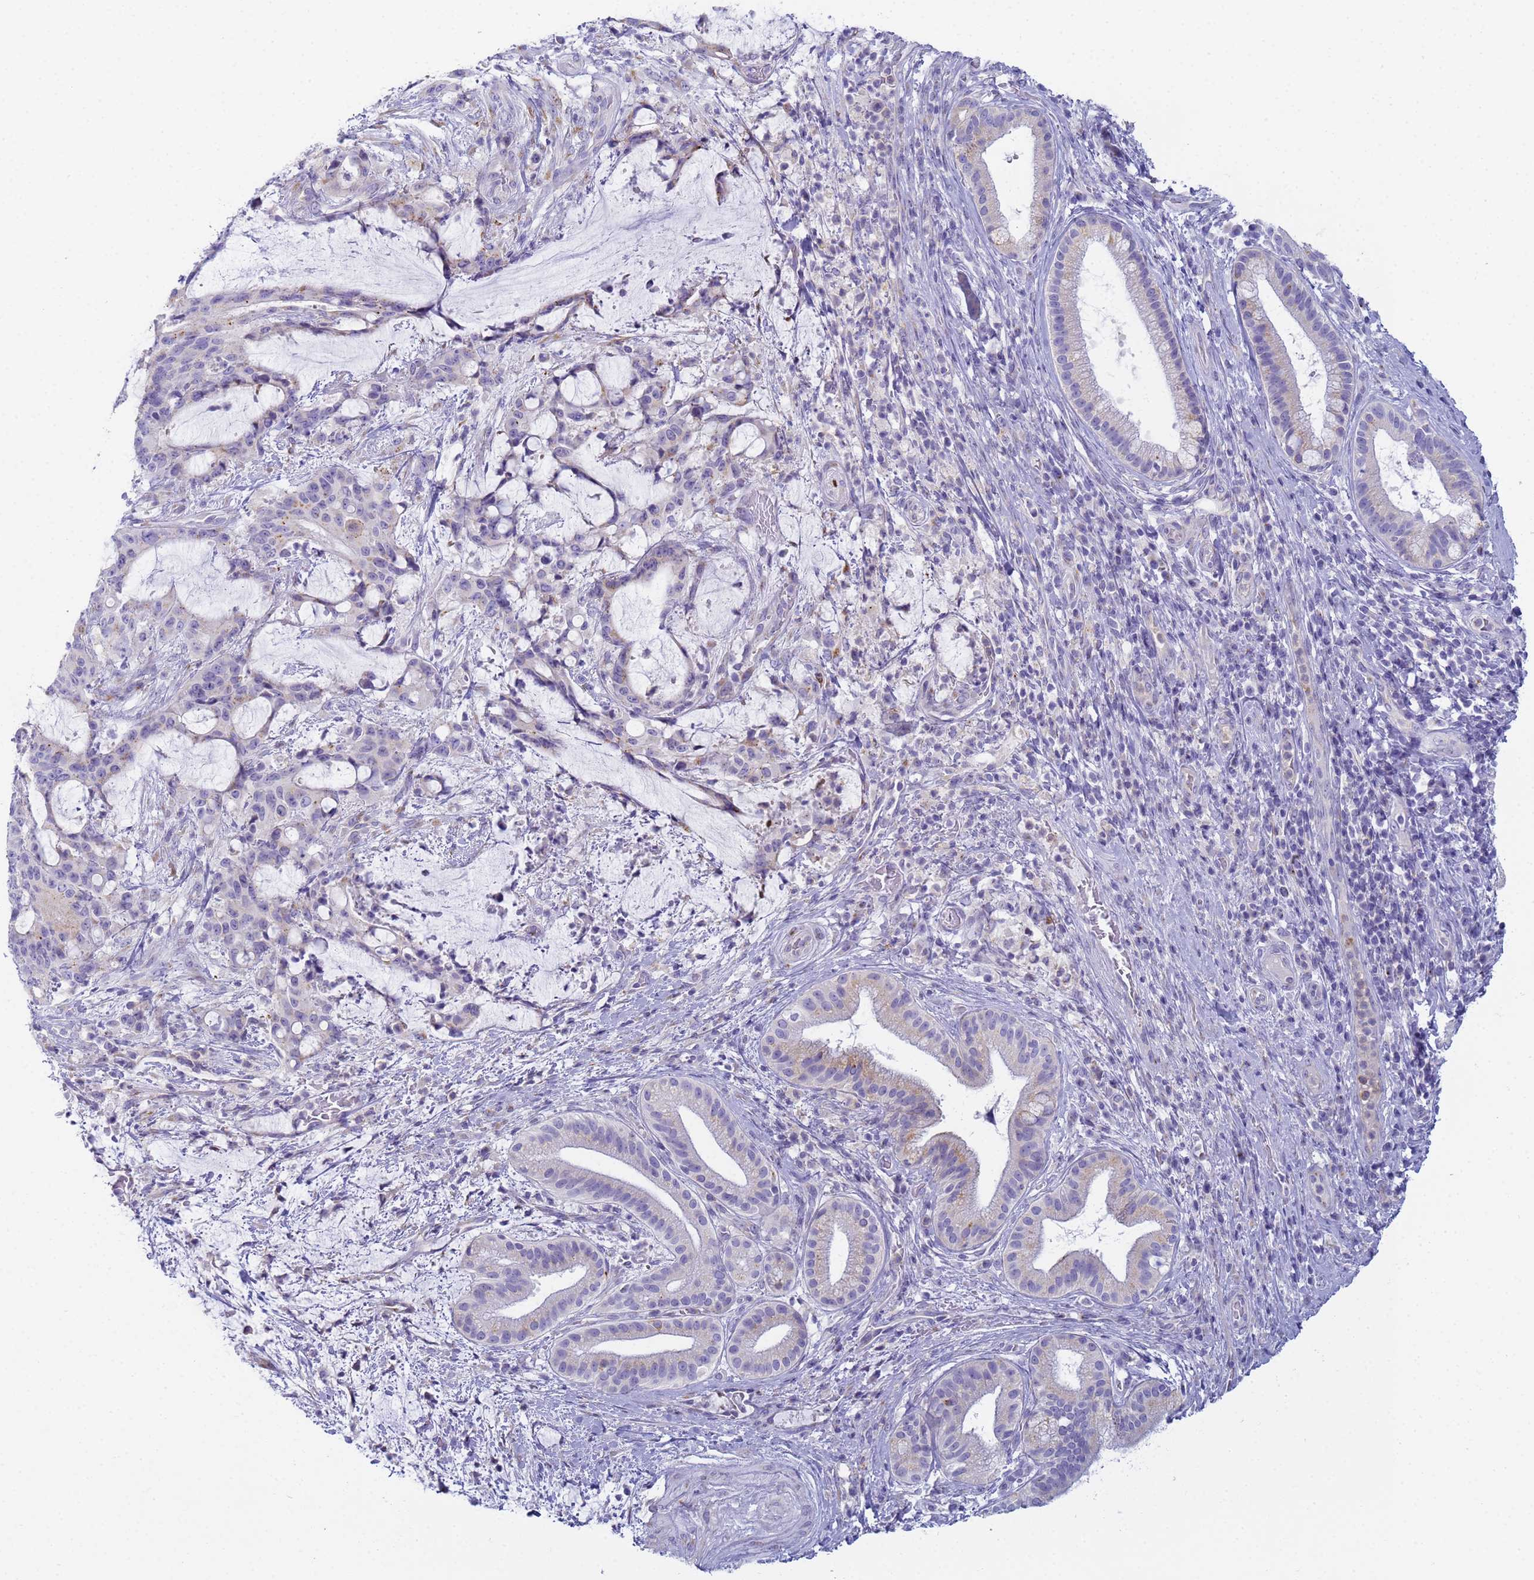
{"staining": {"intensity": "moderate", "quantity": "<25%", "location": "cytoplasmic/membranous"}, "tissue": "liver cancer", "cell_type": "Tumor cells", "image_type": "cancer", "snomed": [{"axis": "morphology", "description": "Normal tissue, NOS"}, {"axis": "morphology", "description": "Cholangiocarcinoma"}, {"axis": "topography", "description": "Liver"}, {"axis": "topography", "description": "Peripheral nerve tissue"}], "caption": "Protein expression by immunohistochemistry (IHC) demonstrates moderate cytoplasmic/membranous expression in approximately <25% of tumor cells in liver cholangiocarcinoma. Nuclei are stained in blue.", "gene": "CR1", "patient": {"sex": "female", "age": 73}}